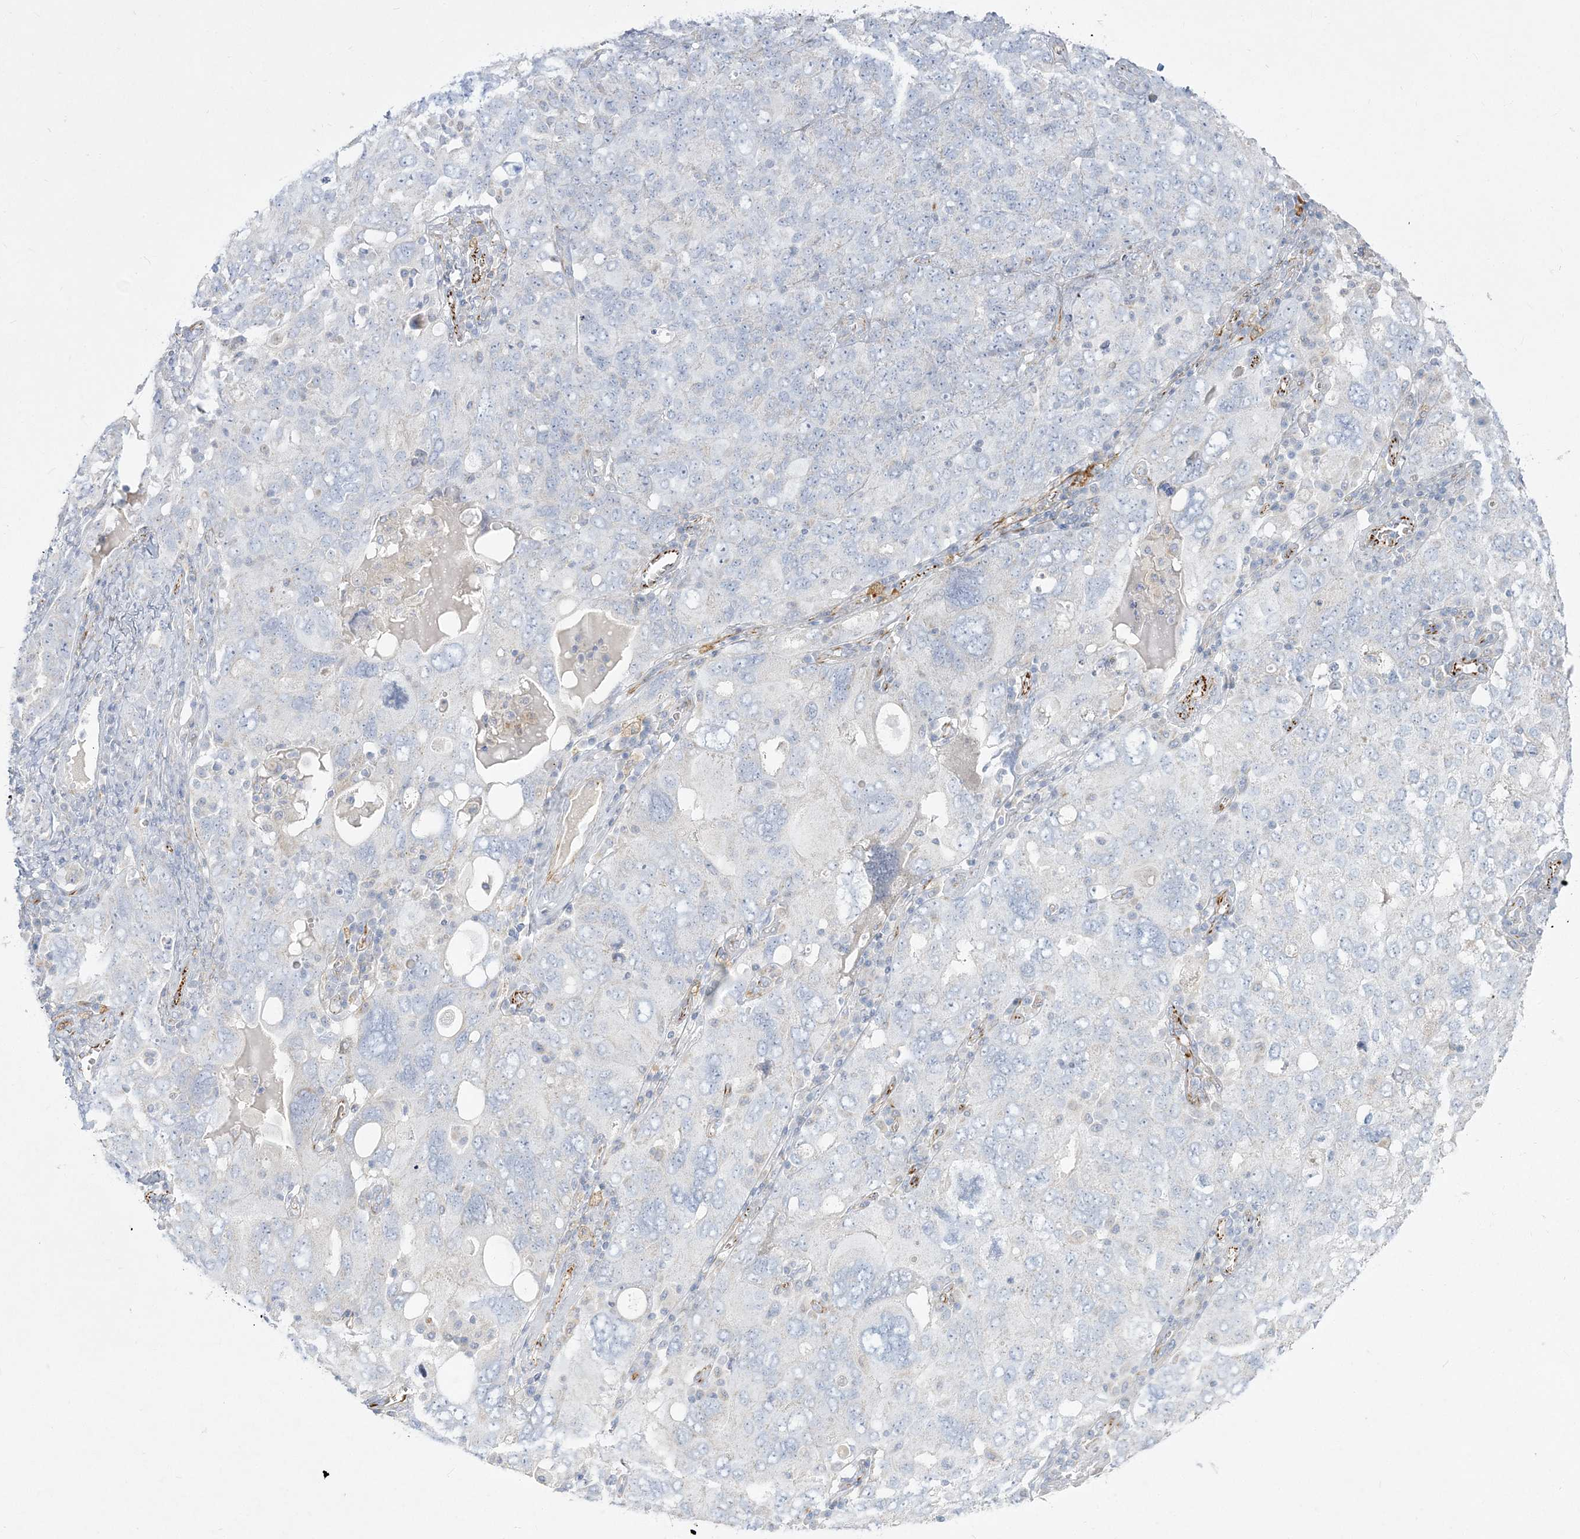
{"staining": {"intensity": "negative", "quantity": "none", "location": "none"}, "tissue": "ovarian cancer", "cell_type": "Tumor cells", "image_type": "cancer", "snomed": [{"axis": "morphology", "description": "Carcinoma, endometroid"}, {"axis": "topography", "description": "Ovary"}], "caption": "There is no significant positivity in tumor cells of ovarian cancer (endometroid carcinoma).", "gene": "GPAT2", "patient": {"sex": "female", "age": 62}}